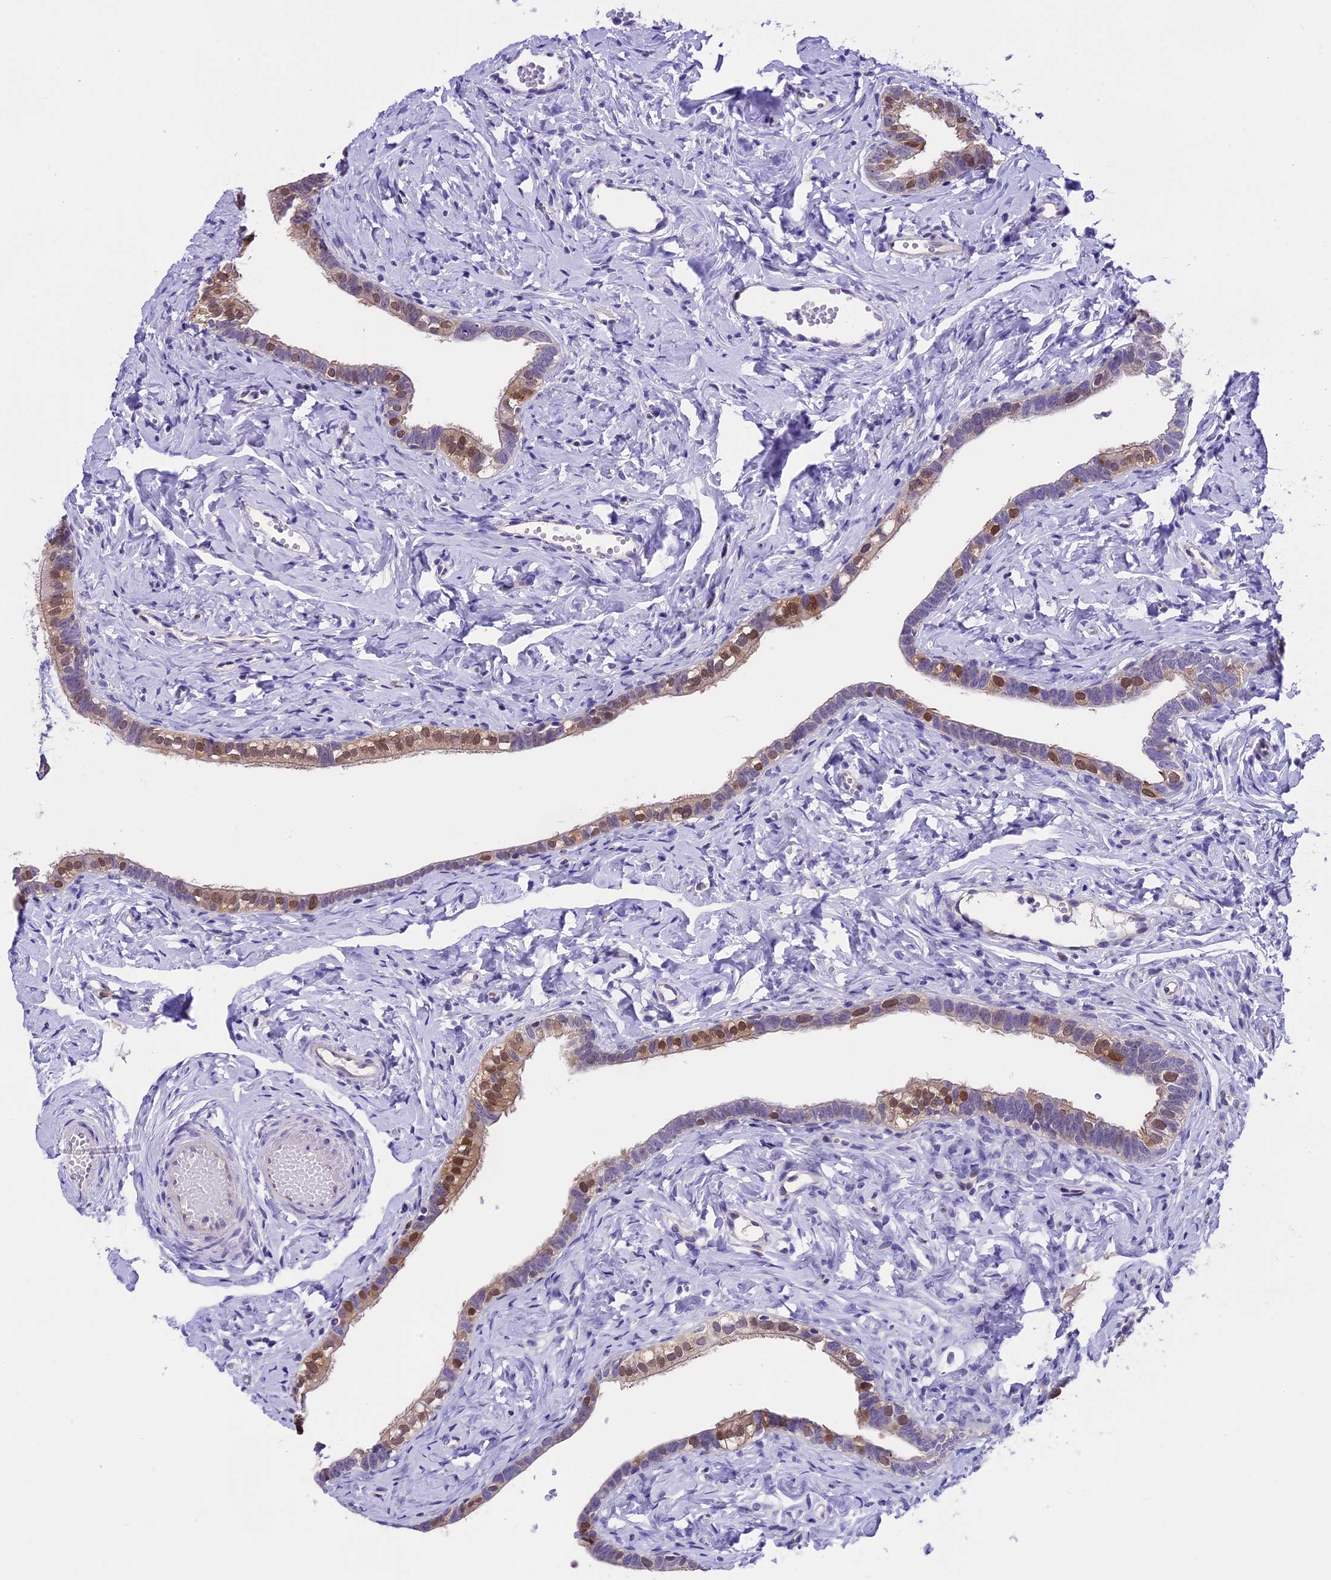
{"staining": {"intensity": "moderate", "quantity": "<25%", "location": "cytoplasmic/membranous,nuclear"}, "tissue": "fallopian tube", "cell_type": "Glandular cells", "image_type": "normal", "snomed": [{"axis": "morphology", "description": "Normal tissue, NOS"}, {"axis": "topography", "description": "Fallopian tube"}], "caption": "Fallopian tube was stained to show a protein in brown. There is low levels of moderate cytoplasmic/membranous,nuclear staining in approximately <25% of glandular cells.", "gene": "PRR15", "patient": {"sex": "female", "age": 66}}